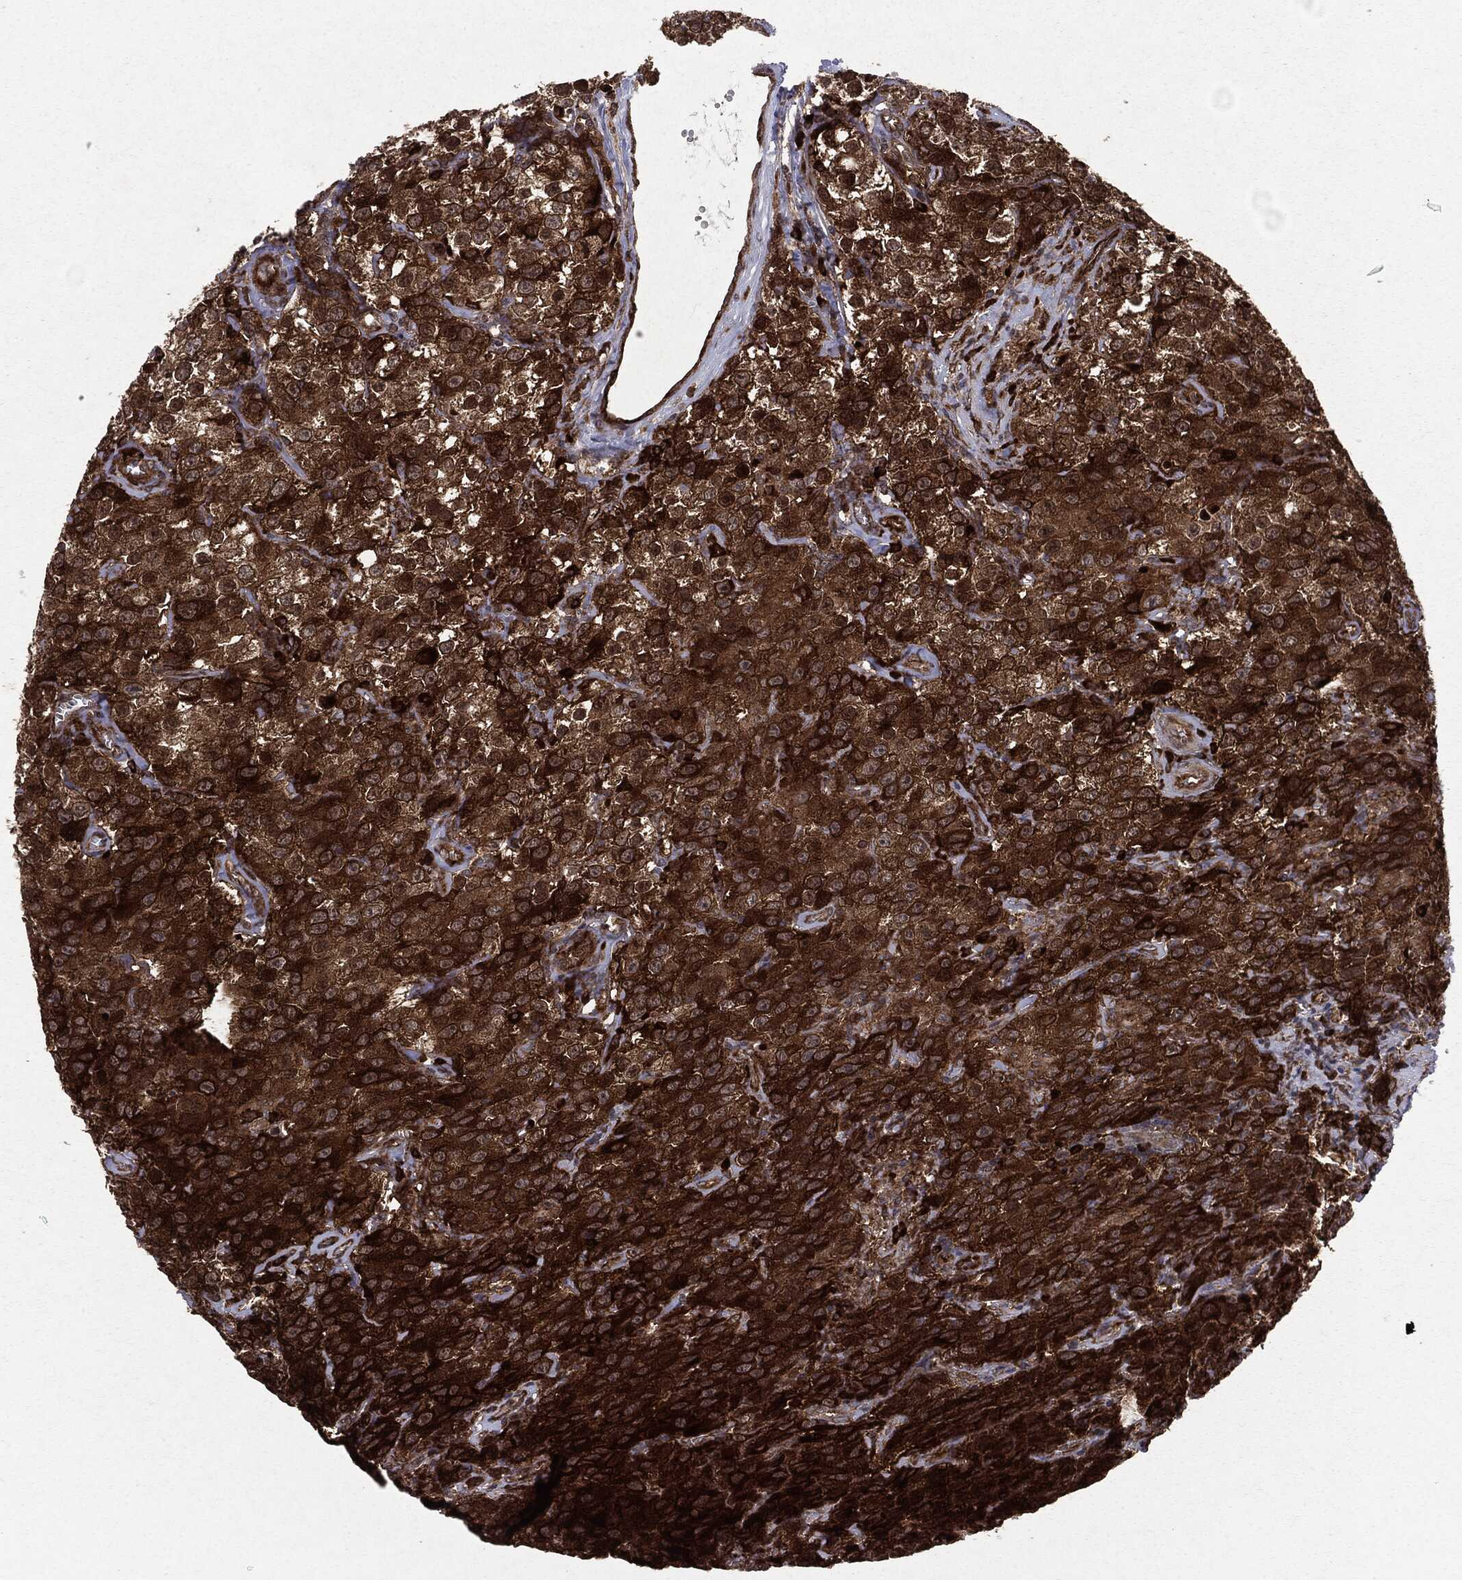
{"staining": {"intensity": "strong", "quantity": ">75%", "location": "cytoplasmic/membranous"}, "tissue": "testis cancer", "cell_type": "Tumor cells", "image_type": "cancer", "snomed": [{"axis": "morphology", "description": "Seminoma, NOS"}, {"axis": "topography", "description": "Testis"}], "caption": "High-power microscopy captured an immunohistochemistry (IHC) photomicrograph of testis seminoma, revealing strong cytoplasmic/membranous positivity in approximately >75% of tumor cells. The protein is stained brown, and the nuclei are stained in blue (DAB (3,3'-diaminobenzidine) IHC with brightfield microscopy, high magnification).", "gene": "OTUB1", "patient": {"sex": "male", "age": 52}}